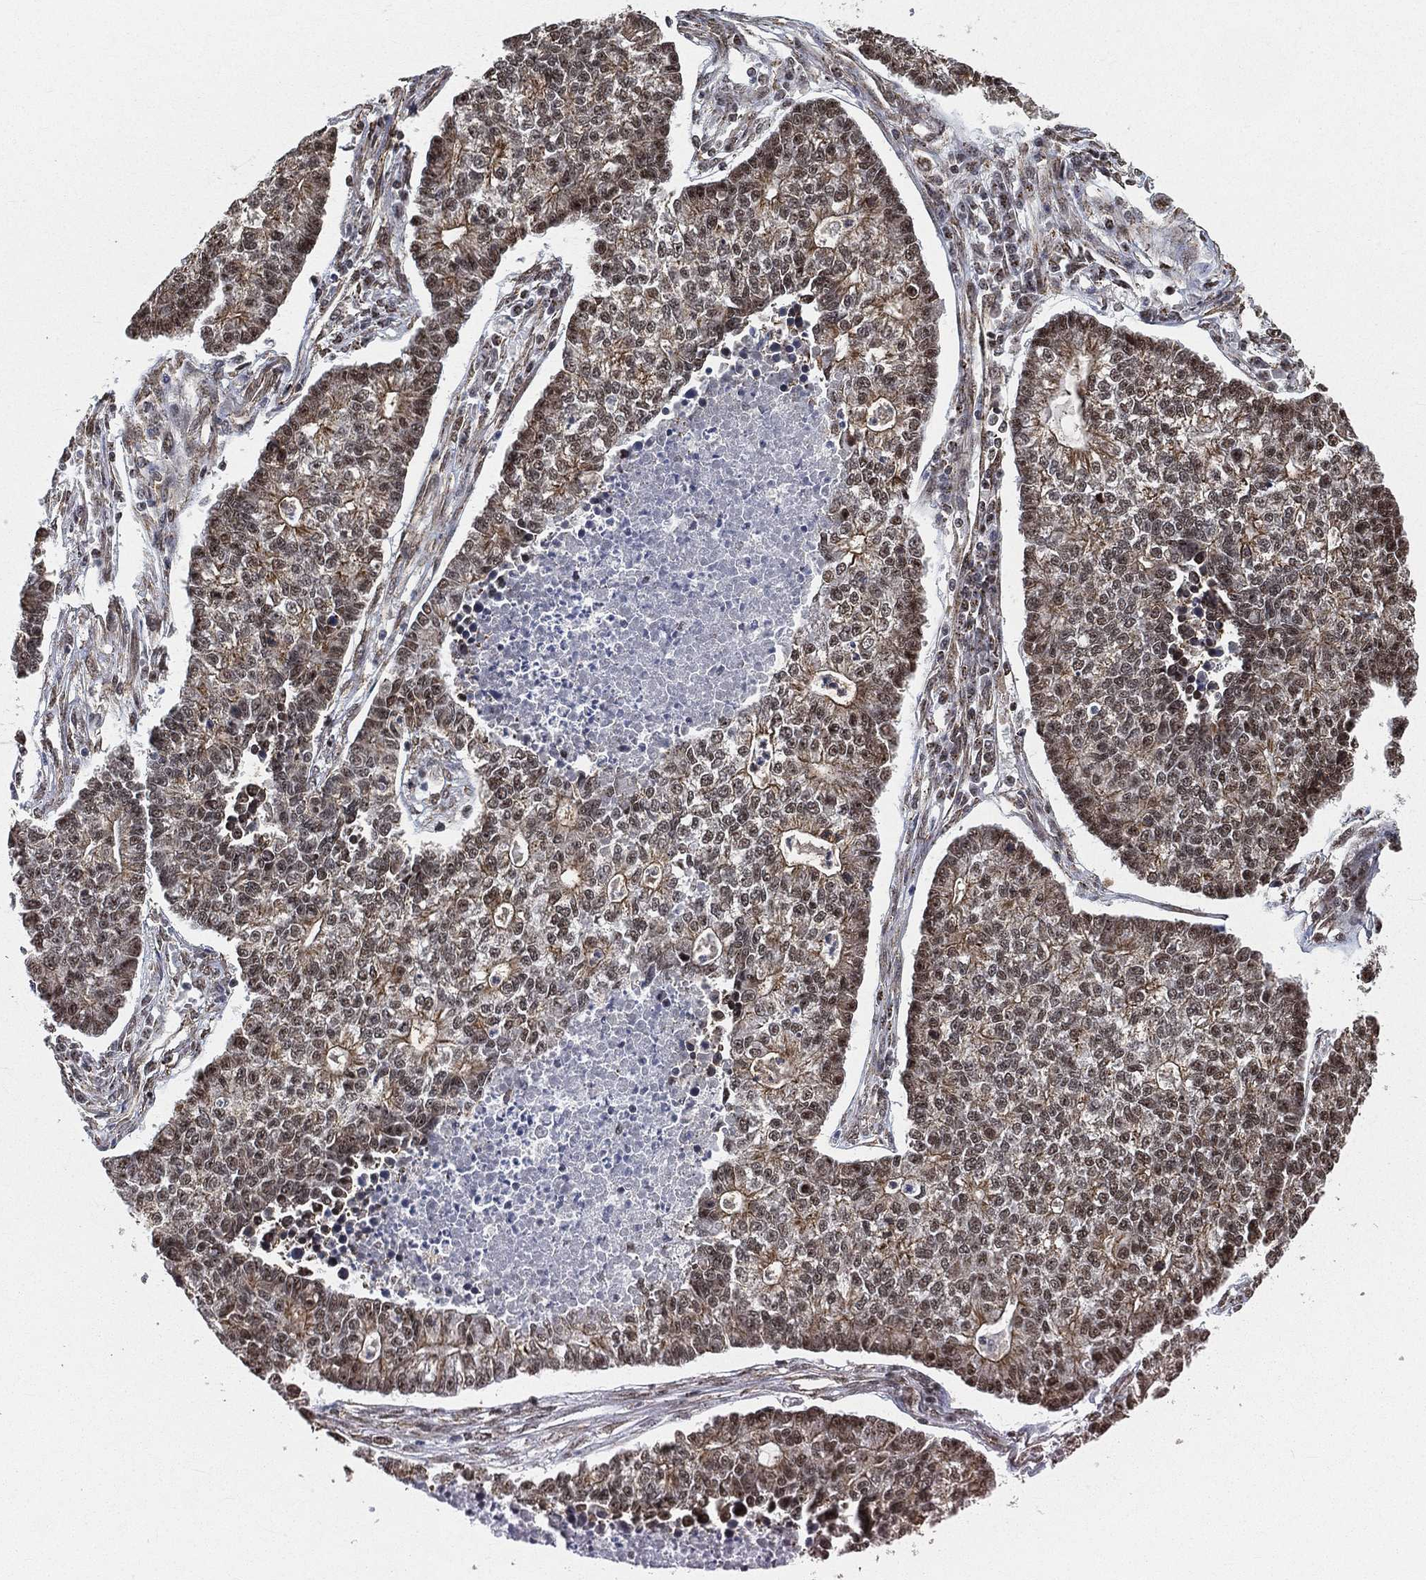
{"staining": {"intensity": "moderate", "quantity": "25%-75%", "location": "nuclear"}, "tissue": "lung cancer", "cell_type": "Tumor cells", "image_type": "cancer", "snomed": [{"axis": "morphology", "description": "Adenocarcinoma, NOS"}, {"axis": "topography", "description": "Lung"}], "caption": "The histopathology image demonstrates staining of lung cancer (adenocarcinoma), revealing moderate nuclear protein expression (brown color) within tumor cells. The protein of interest is shown in brown color, while the nuclei are stained blue.", "gene": "RSRC2", "patient": {"sex": "male", "age": 57}}